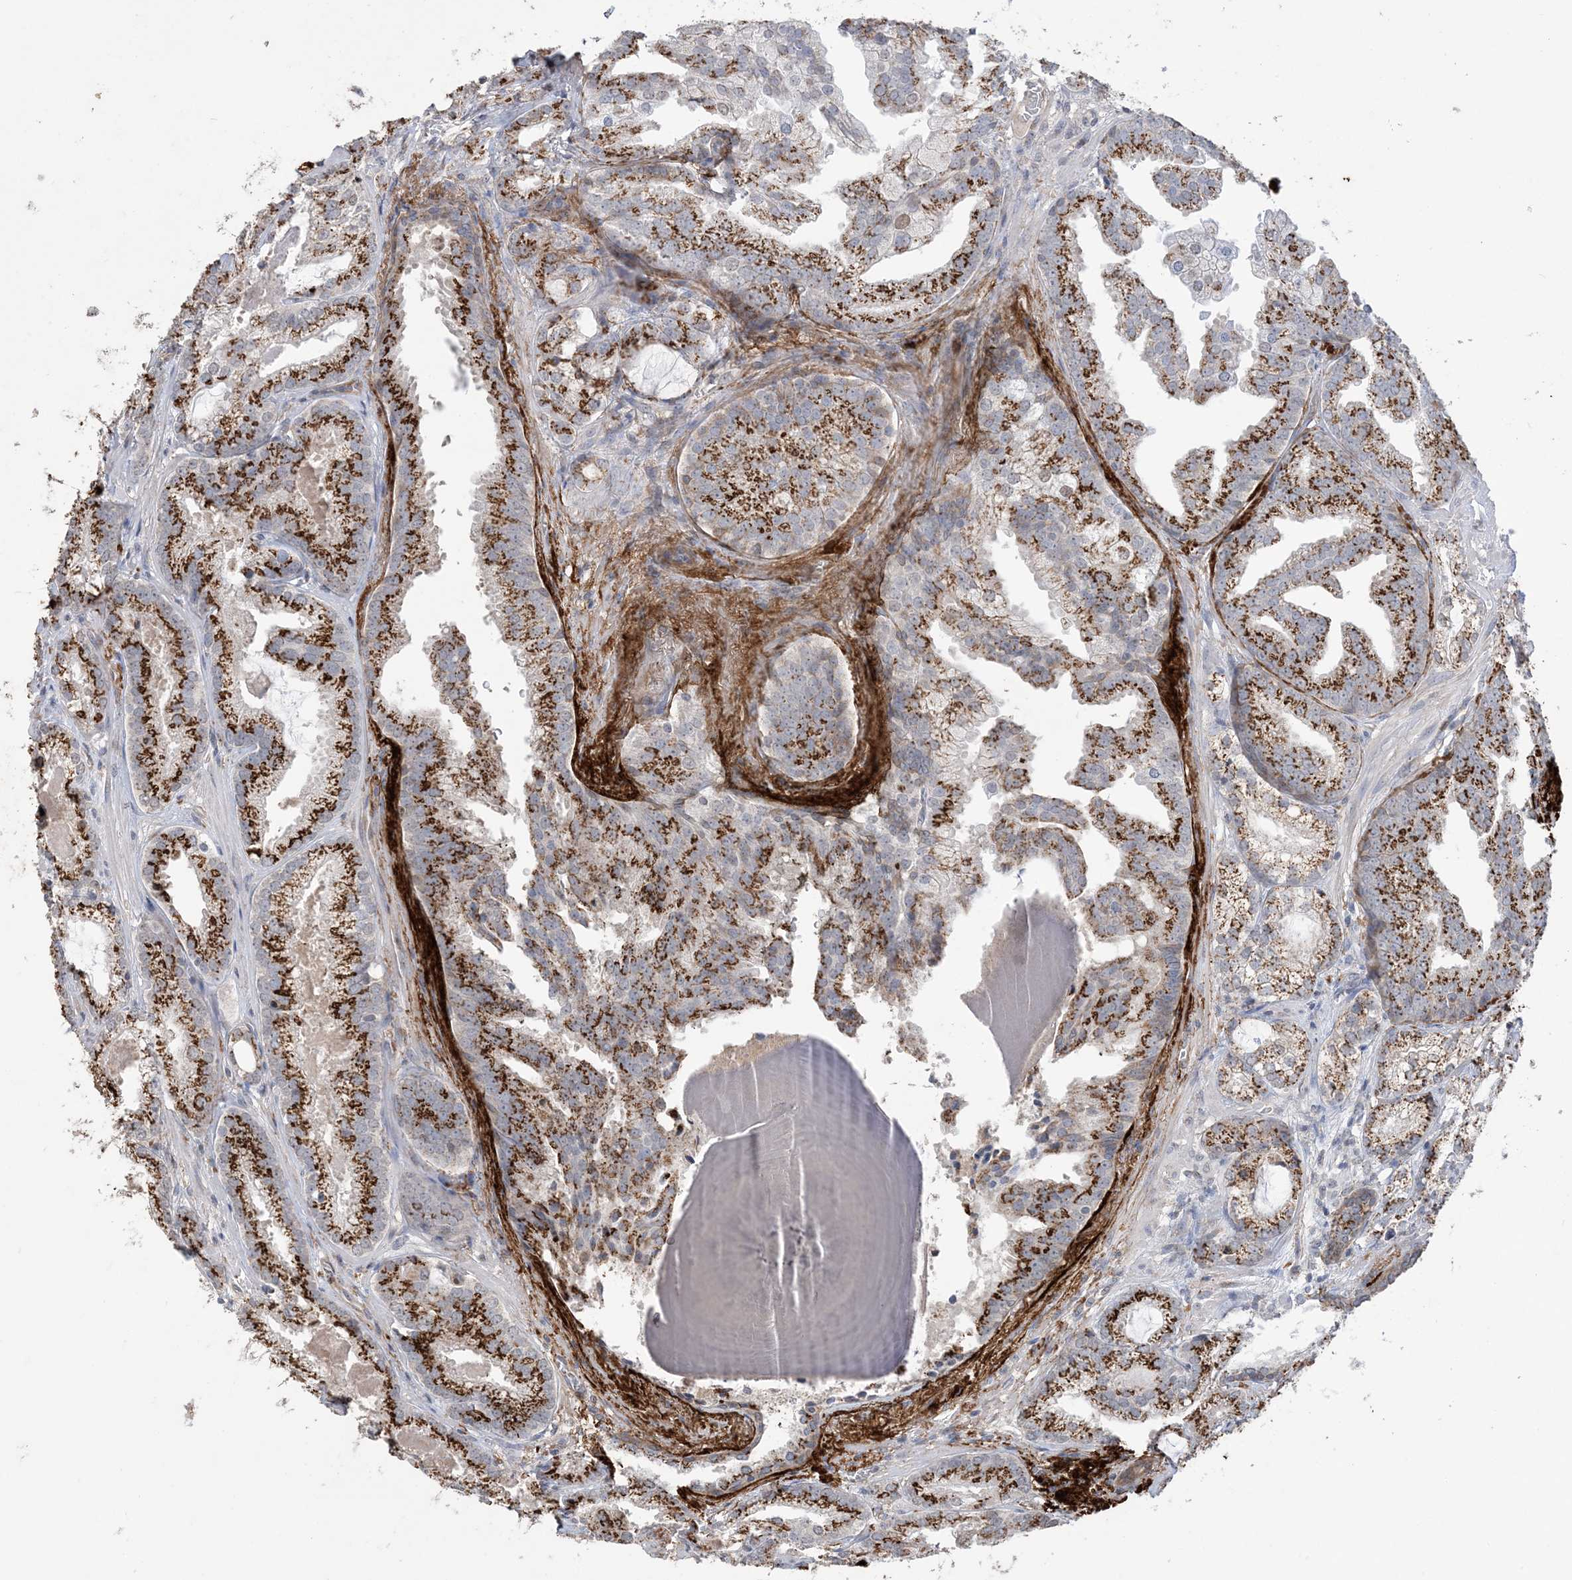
{"staining": {"intensity": "strong", "quantity": ">75%", "location": "cytoplasmic/membranous"}, "tissue": "prostate cancer", "cell_type": "Tumor cells", "image_type": "cancer", "snomed": [{"axis": "morphology", "description": "Normal morphology"}, {"axis": "morphology", "description": "Adenocarcinoma, Low grade"}, {"axis": "topography", "description": "Prostate"}], "caption": "This photomicrograph shows immunohistochemistry (IHC) staining of human prostate cancer, with high strong cytoplasmic/membranous expression in about >75% of tumor cells.", "gene": "XRN1", "patient": {"sex": "male", "age": 72}}